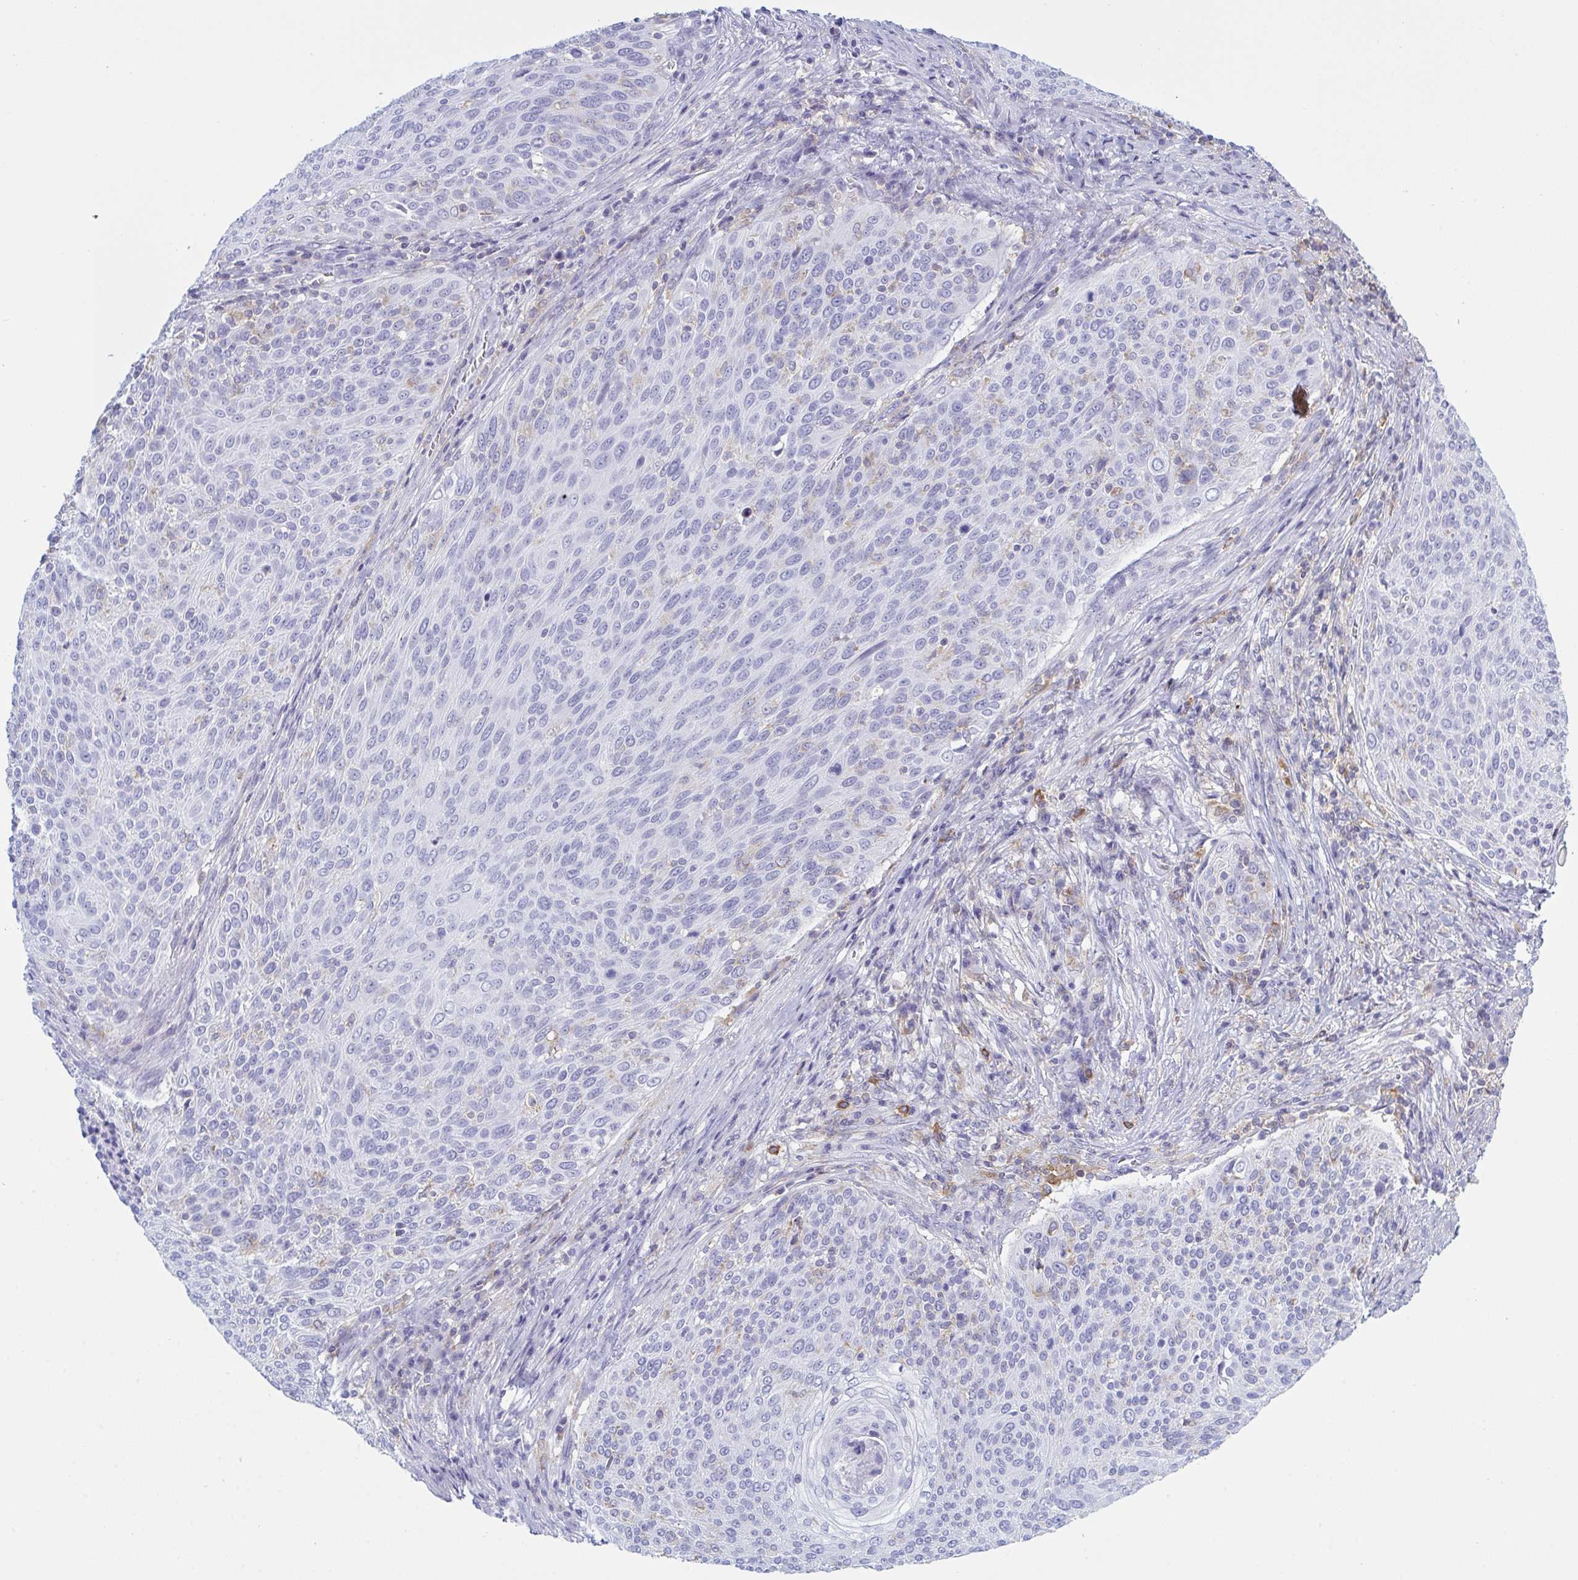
{"staining": {"intensity": "negative", "quantity": "none", "location": "none"}, "tissue": "cervical cancer", "cell_type": "Tumor cells", "image_type": "cancer", "snomed": [{"axis": "morphology", "description": "Squamous cell carcinoma, NOS"}, {"axis": "topography", "description": "Cervix"}], "caption": "IHC histopathology image of cervical cancer (squamous cell carcinoma) stained for a protein (brown), which reveals no staining in tumor cells. Brightfield microscopy of immunohistochemistry (IHC) stained with DAB (brown) and hematoxylin (blue), captured at high magnification.", "gene": "MYO1F", "patient": {"sex": "female", "age": 31}}